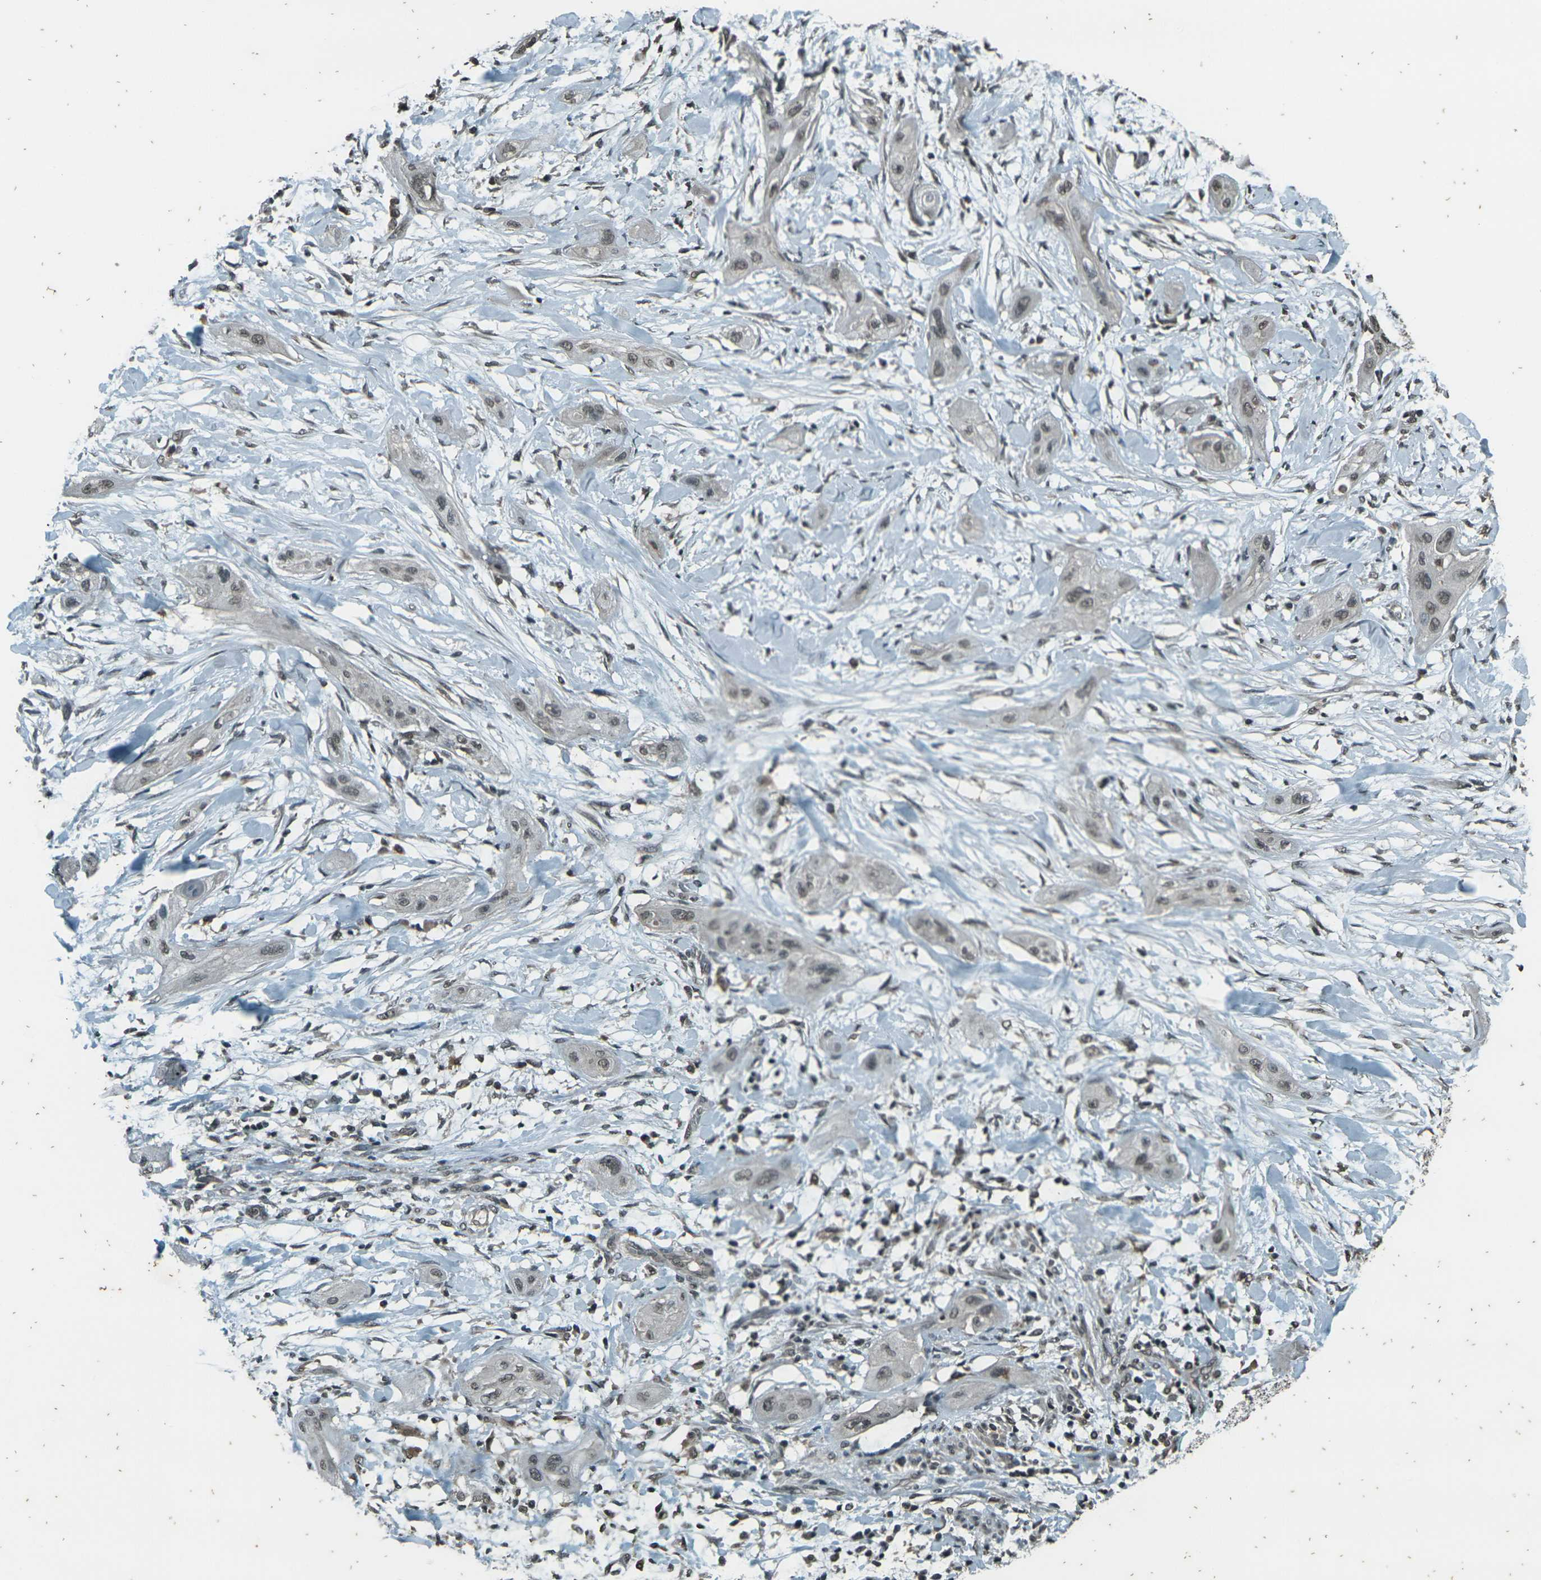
{"staining": {"intensity": "weak", "quantity": ">75%", "location": "nuclear"}, "tissue": "lung cancer", "cell_type": "Tumor cells", "image_type": "cancer", "snomed": [{"axis": "morphology", "description": "Squamous cell carcinoma, NOS"}, {"axis": "topography", "description": "Lung"}], "caption": "Immunohistochemical staining of lung cancer displays weak nuclear protein expression in approximately >75% of tumor cells.", "gene": "PRPF8", "patient": {"sex": "female", "age": 47}}